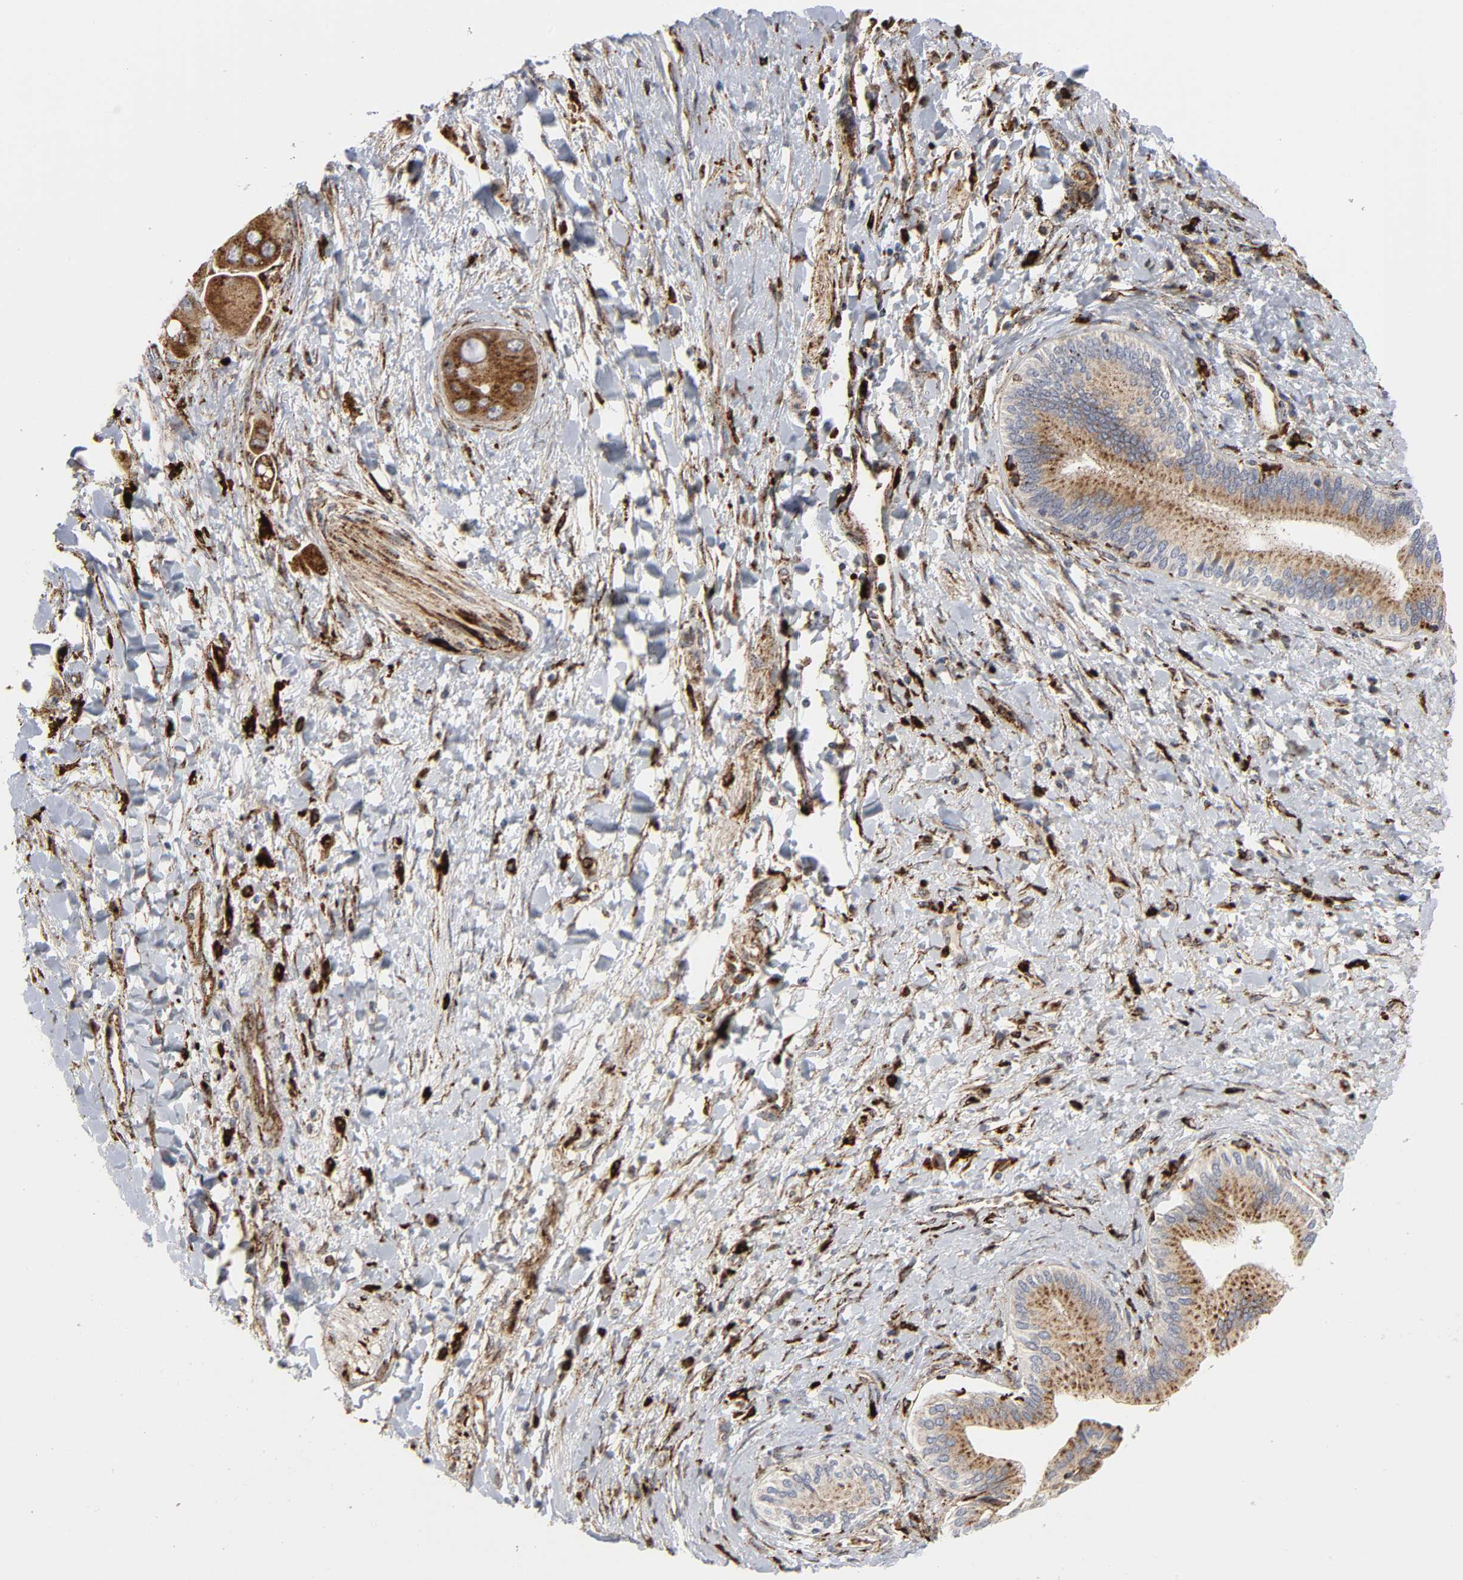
{"staining": {"intensity": "moderate", "quantity": ">75%", "location": "cytoplasmic/membranous"}, "tissue": "adipose tissue", "cell_type": "Adipocytes", "image_type": "normal", "snomed": [{"axis": "morphology", "description": "Normal tissue, NOS"}, {"axis": "morphology", "description": "Cholangiocarcinoma"}, {"axis": "topography", "description": "Liver"}, {"axis": "topography", "description": "Peripheral nerve tissue"}], "caption": "Moderate cytoplasmic/membranous protein positivity is seen in about >75% of adipocytes in adipose tissue.", "gene": "PSAP", "patient": {"sex": "male", "age": 50}}